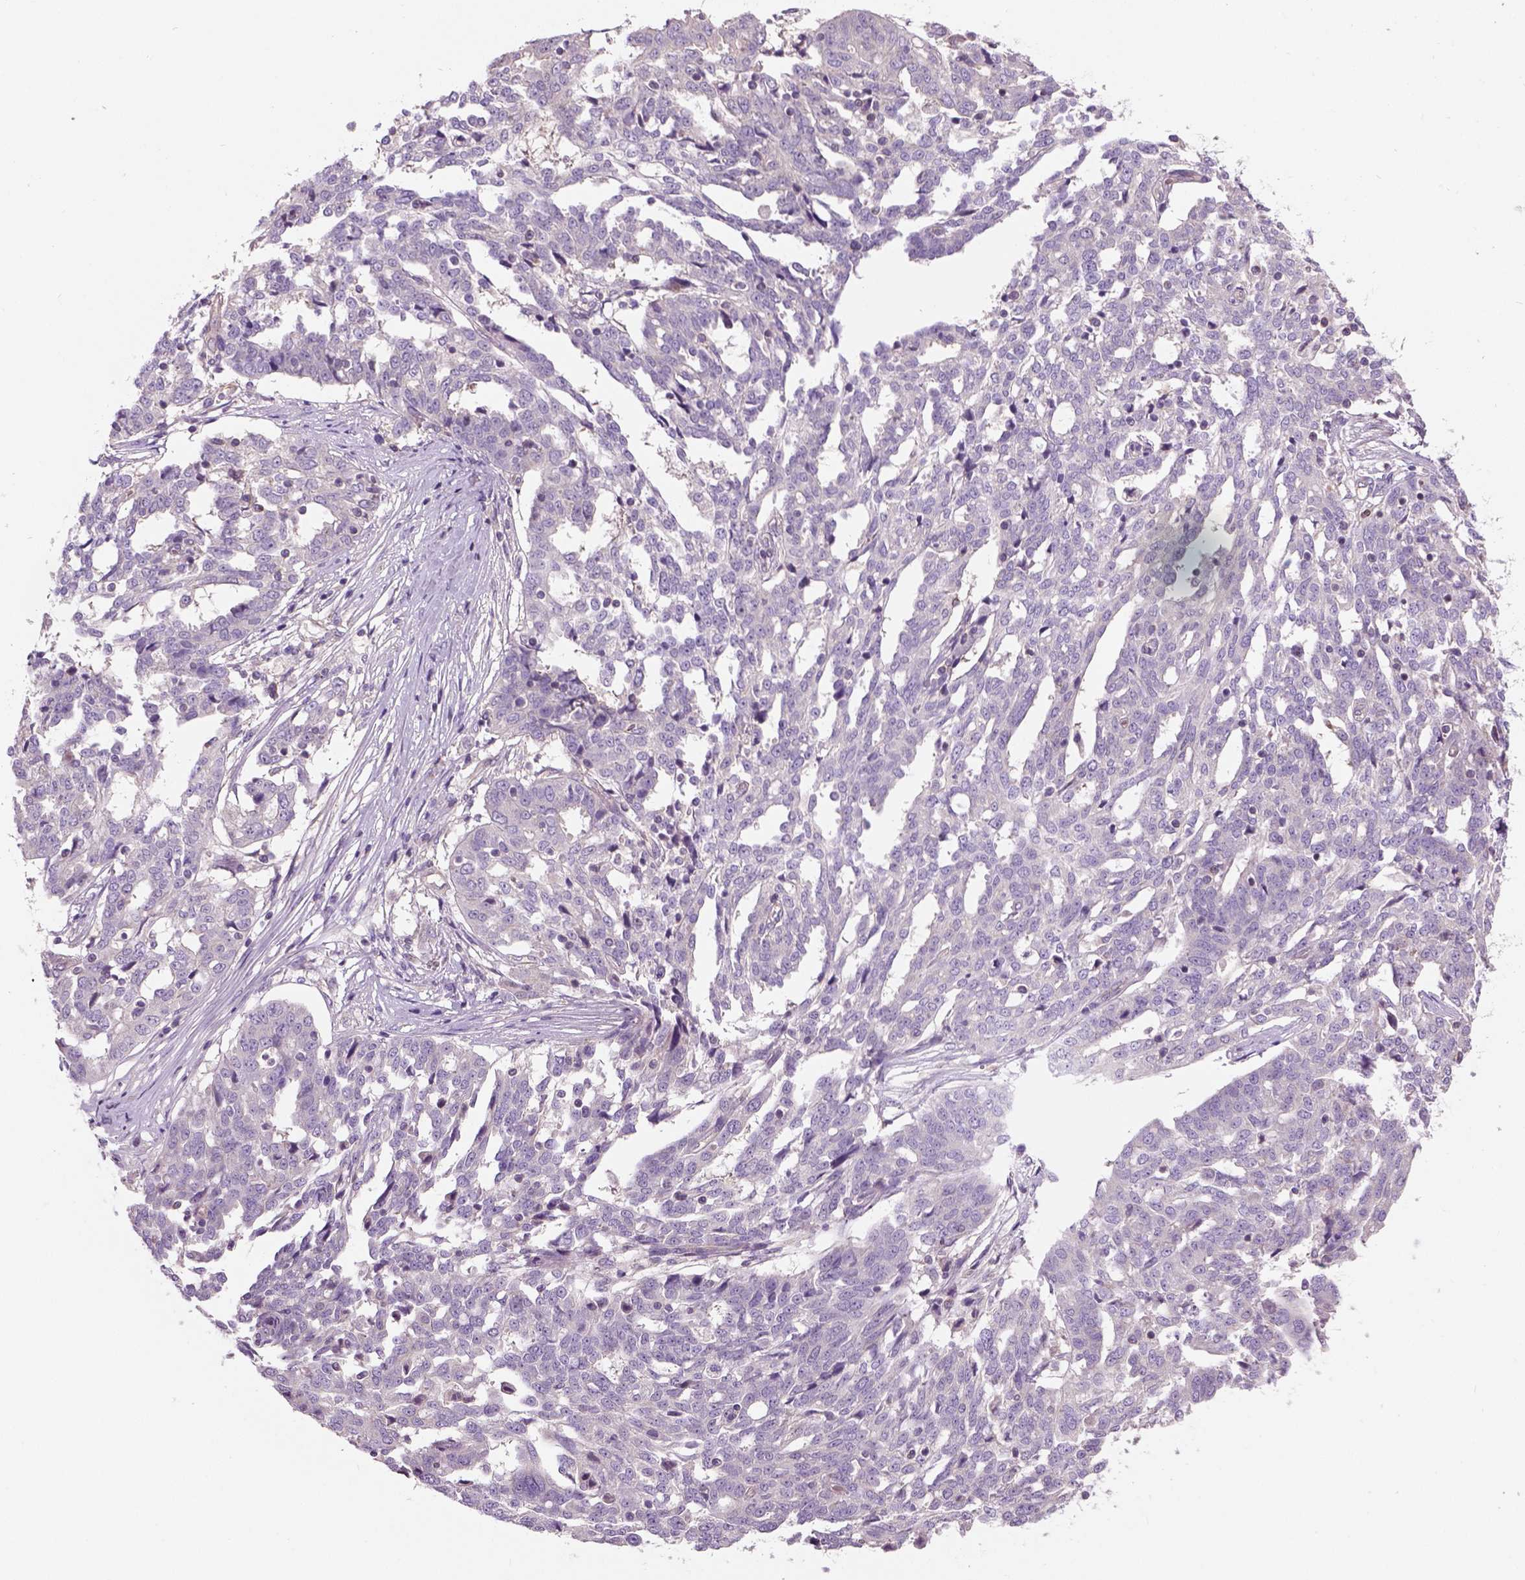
{"staining": {"intensity": "weak", "quantity": "25%-75%", "location": "cytoplasmic/membranous"}, "tissue": "ovarian cancer", "cell_type": "Tumor cells", "image_type": "cancer", "snomed": [{"axis": "morphology", "description": "Cystadenocarcinoma, serous, NOS"}, {"axis": "topography", "description": "Ovary"}], "caption": "Ovarian cancer stained for a protein (brown) shows weak cytoplasmic/membranous positive staining in approximately 25%-75% of tumor cells.", "gene": "CRACR2A", "patient": {"sex": "female", "age": 67}}